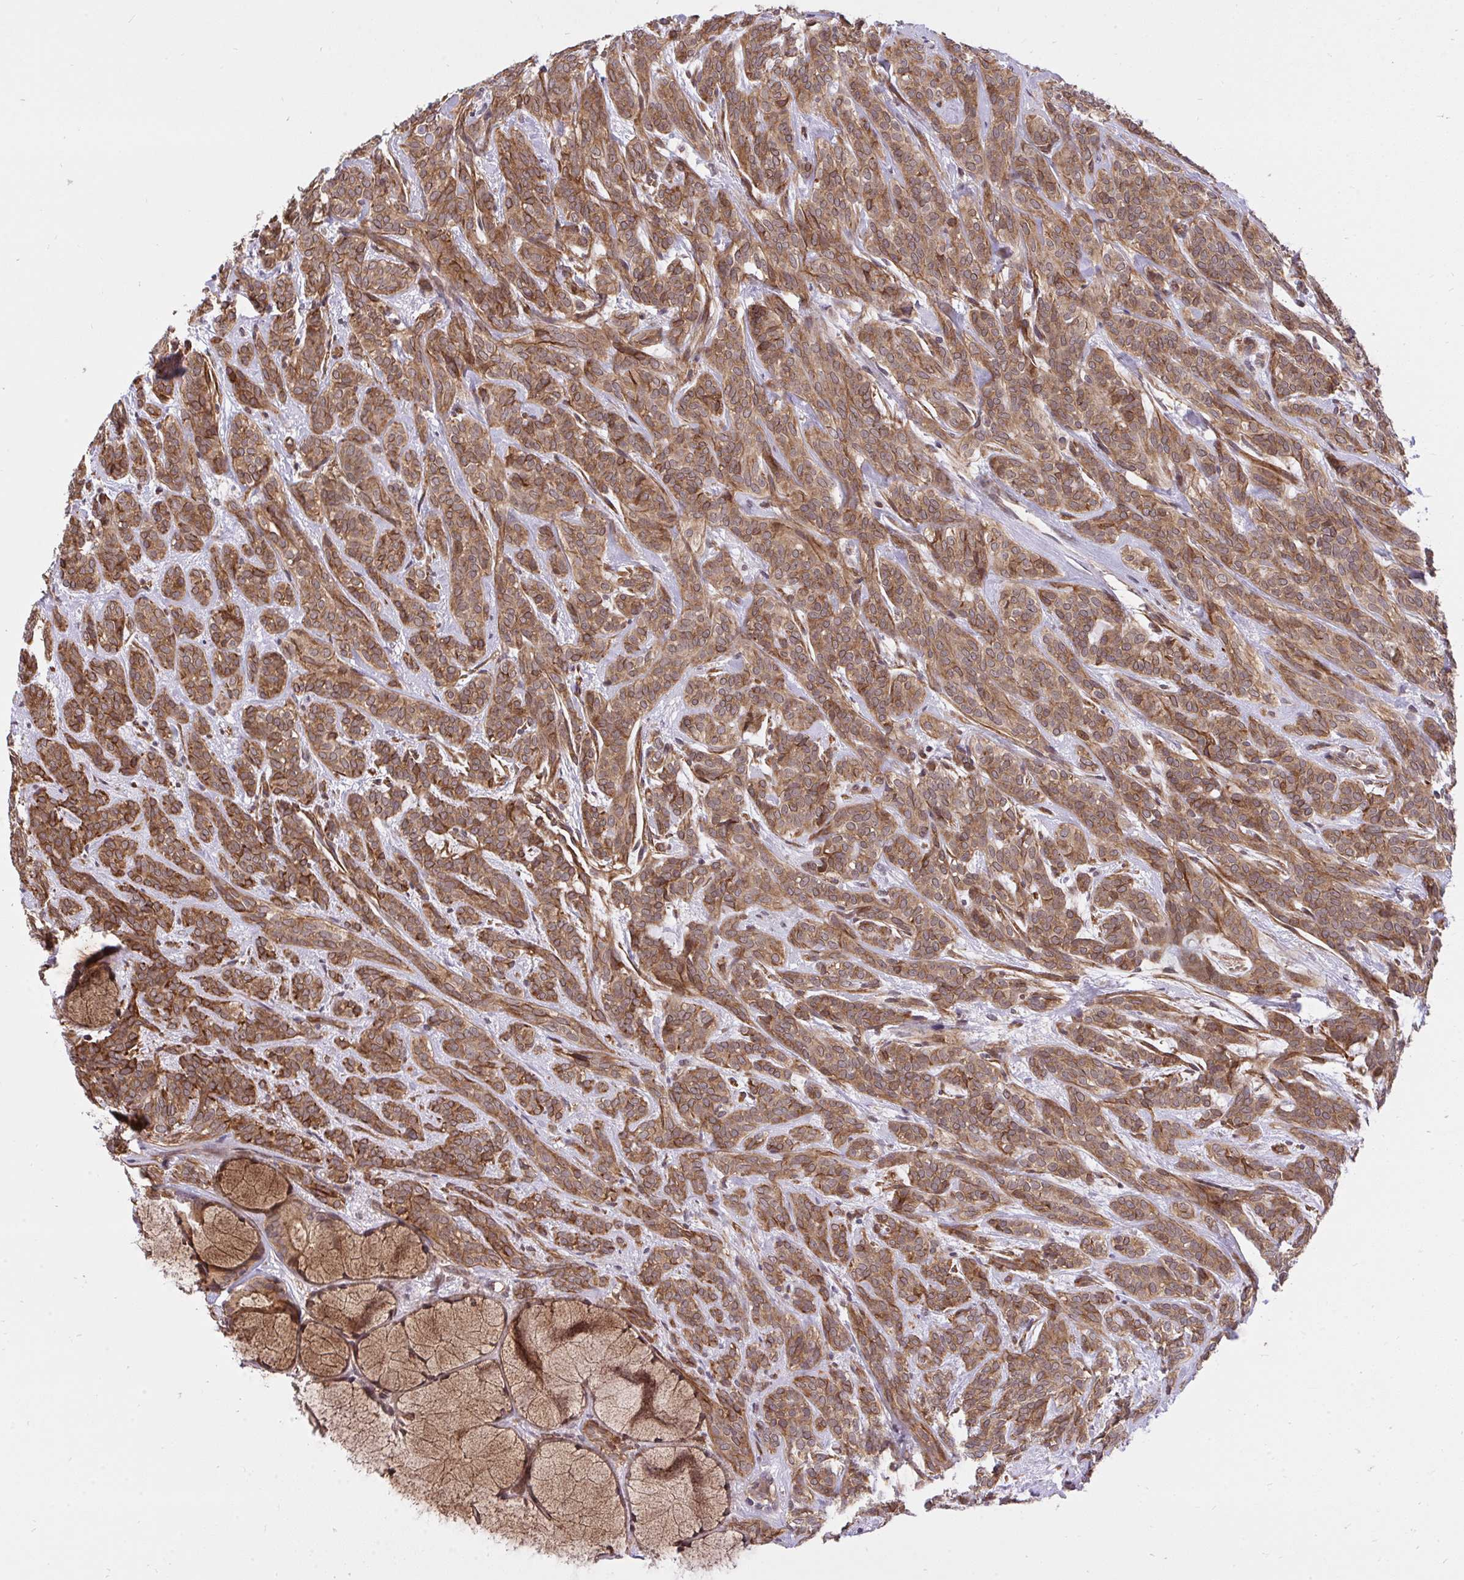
{"staining": {"intensity": "moderate", "quantity": ">75%", "location": "cytoplasmic/membranous"}, "tissue": "head and neck cancer", "cell_type": "Tumor cells", "image_type": "cancer", "snomed": [{"axis": "morphology", "description": "Adenocarcinoma, NOS"}, {"axis": "topography", "description": "Head-Neck"}], "caption": "About >75% of tumor cells in human head and neck cancer (adenocarcinoma) demonstrate moderate cytoplasmic/membranous protein positivity as visualized by brown immunohistochemical staining.", "gene": "ERI1", "patient": {"sex": "female", "age": 57}}